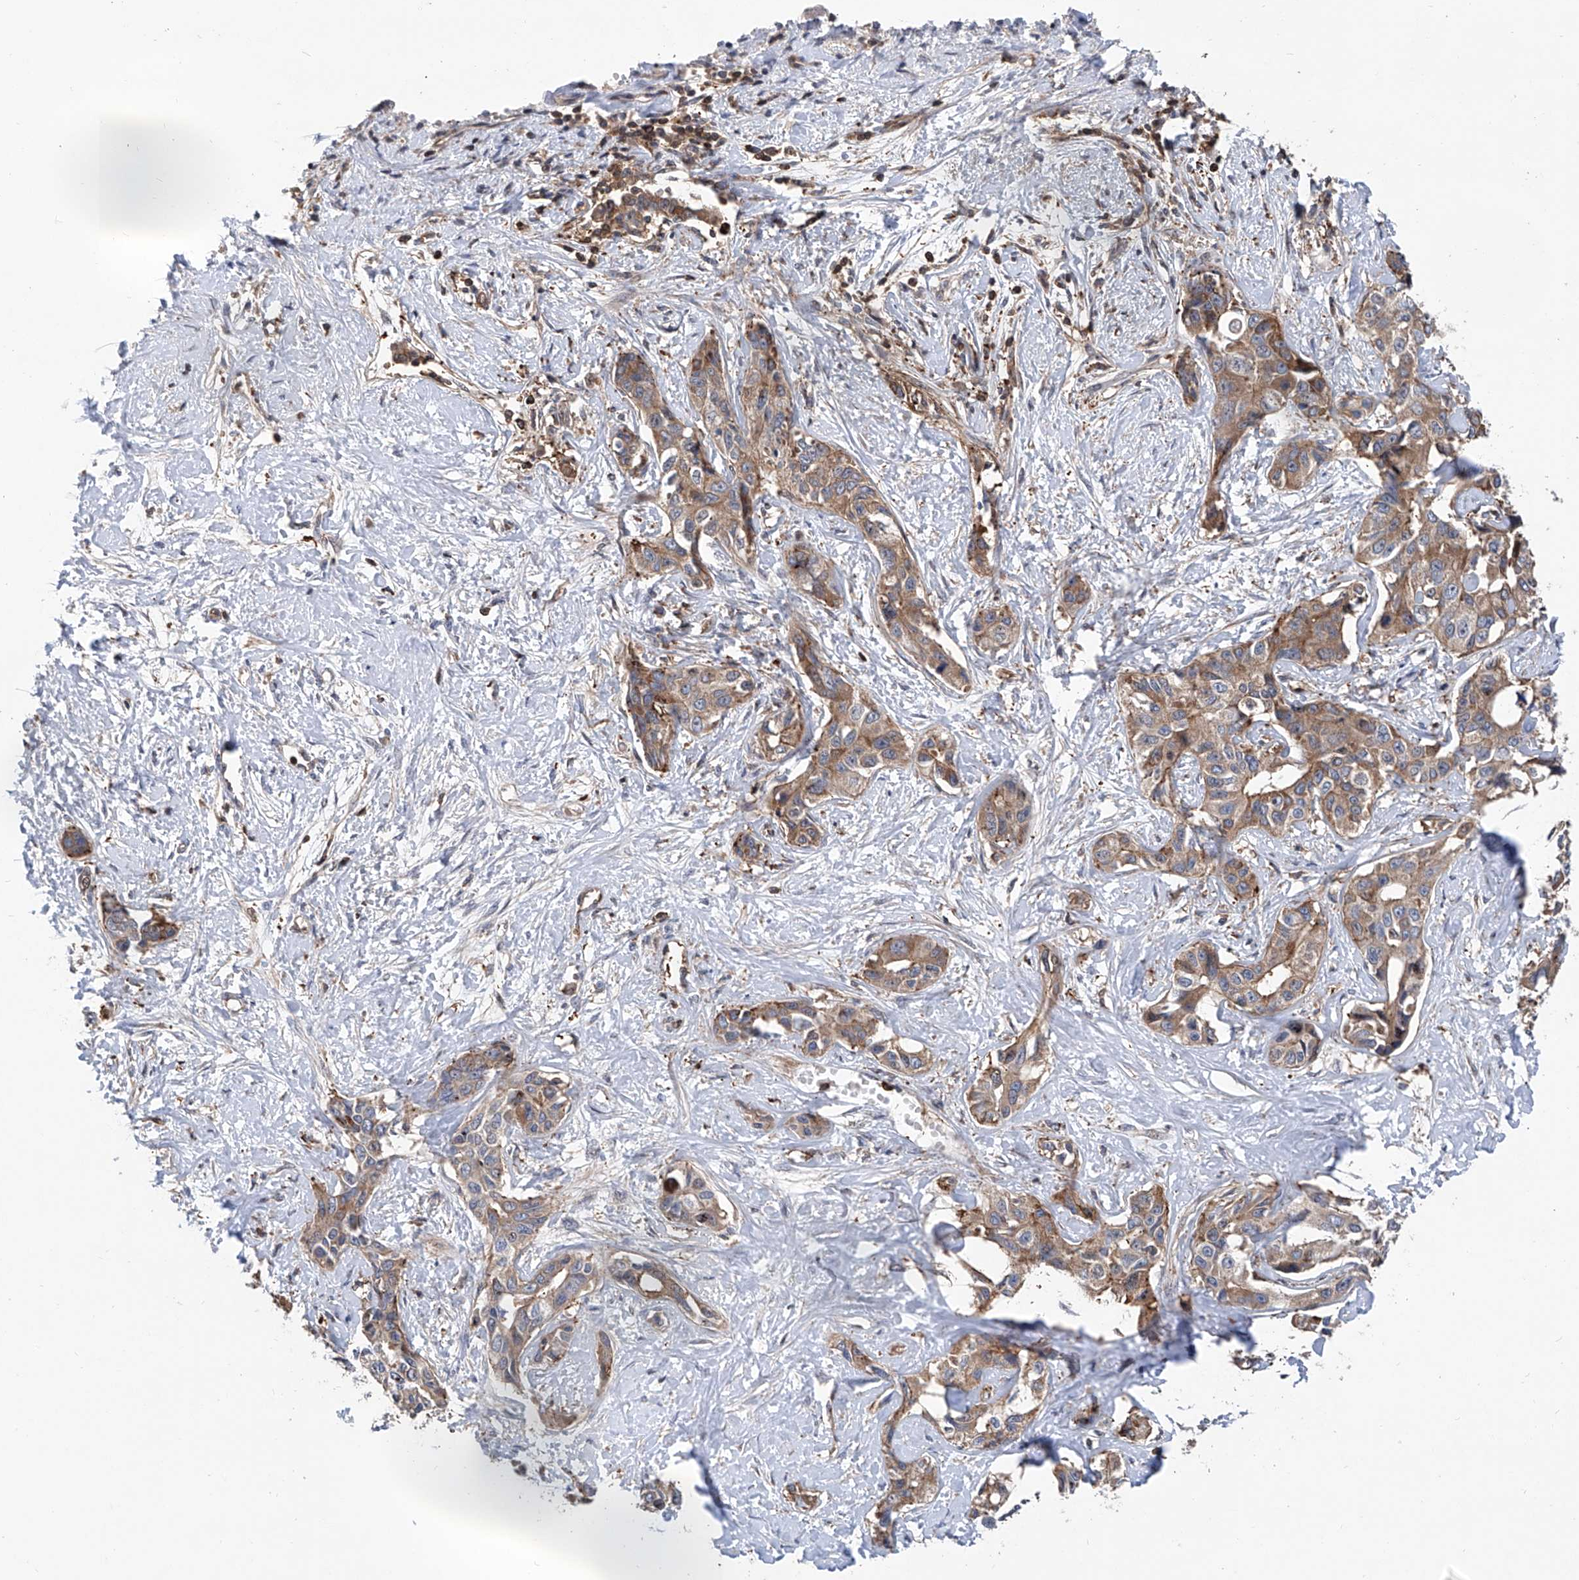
{"staining": {"intensity": "moderate", "quantity": ">75%", "location": "cytoplasmic/membranous"}, "tissue": "liver cancer", "cell_type": "Tumor cells", "image_type": "cancer", "snomed": [{"axis": "morphology", "description": "Cholangiocarcinoma"}, {"axis": "topography", "description": "Liver"}], "caption": "Brown immunohistochemical staining in liver cholangiocarcinoma displays moderate cytoplasmic/membranous positivity in about >75% of tumor cells. (Brightfield microscopy of DAB IHC at high magnification).", "gene": "NT5C3A", "patient": {"sex": "male", "age": 59}}